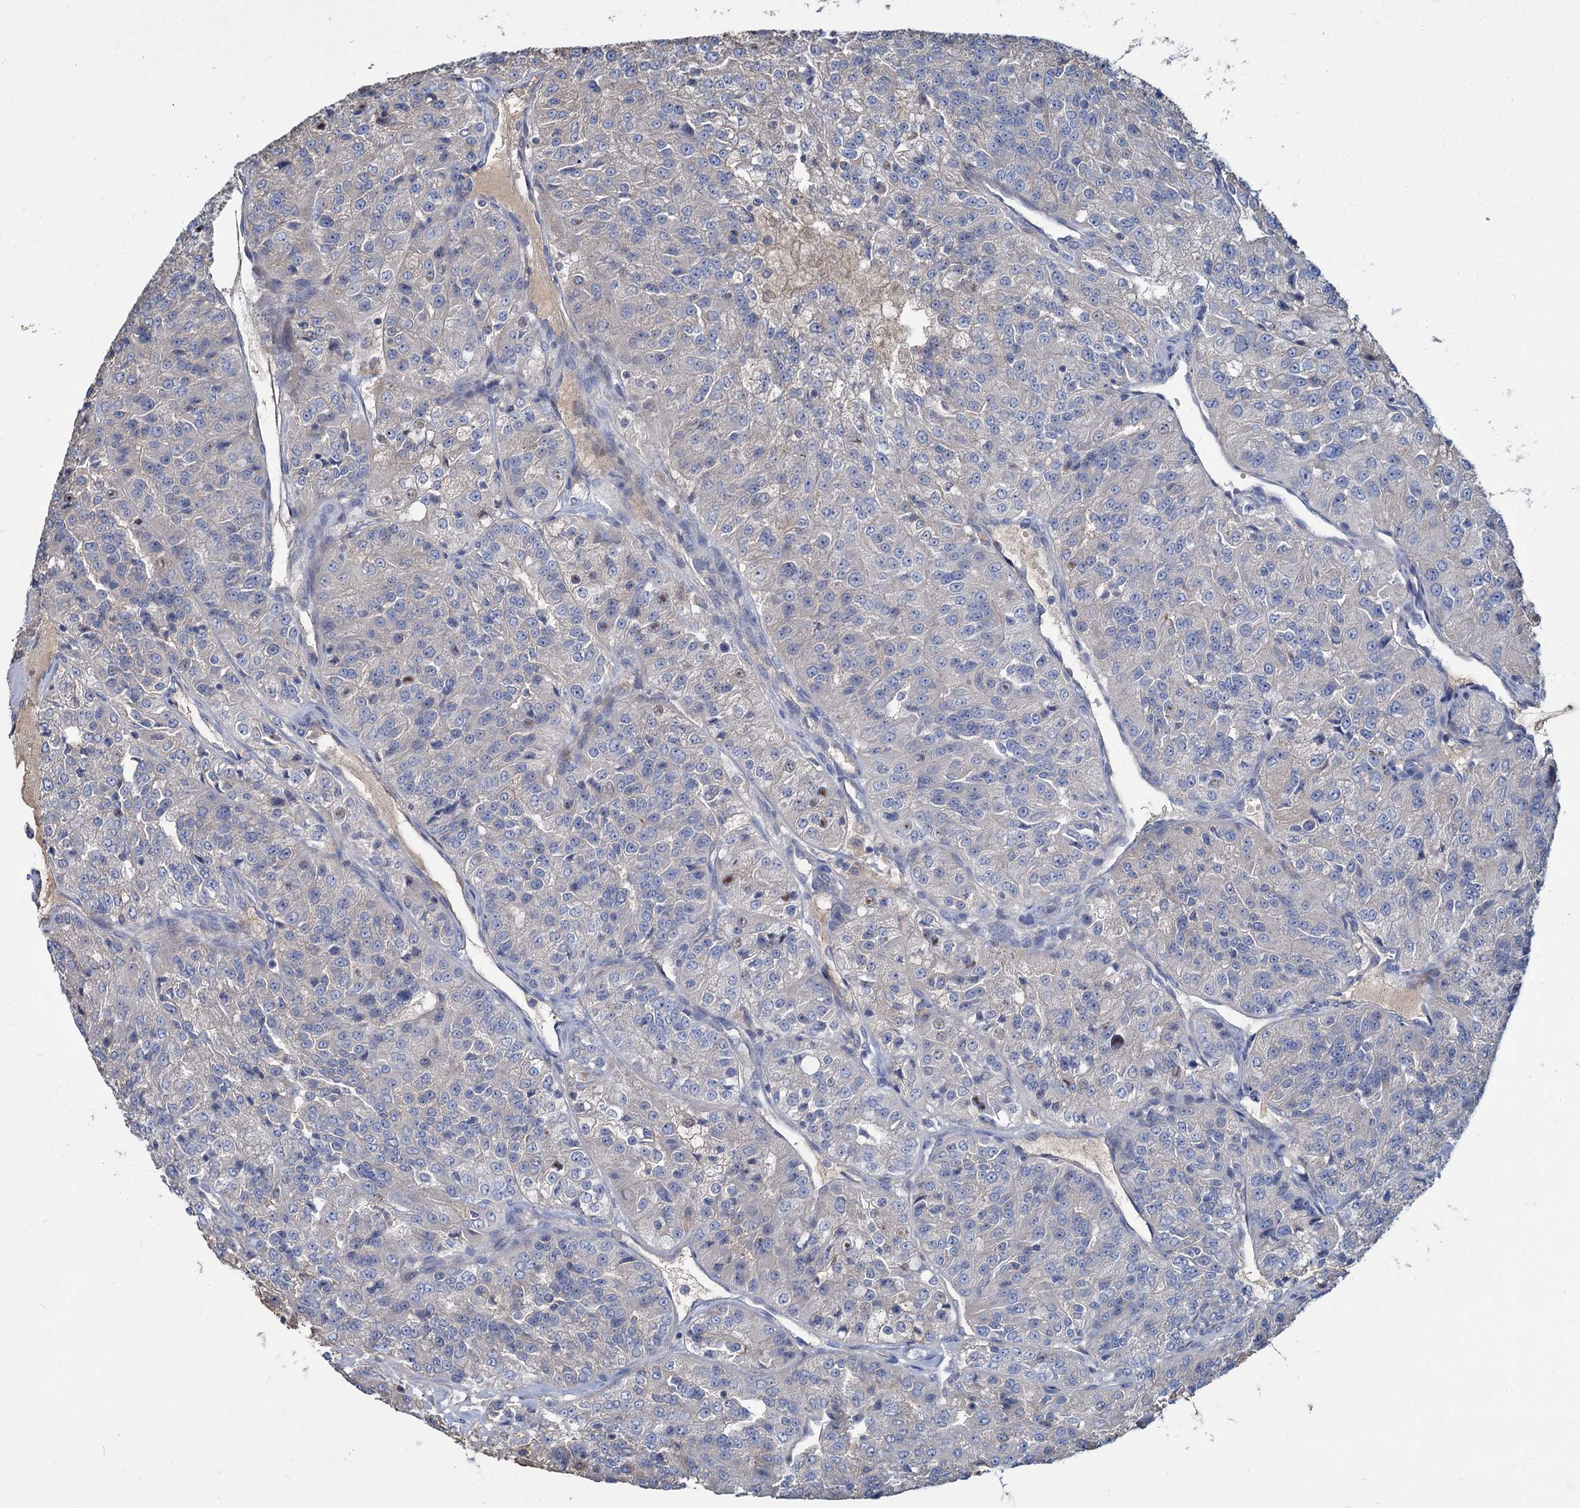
{"staining": {"intensity": "negative", "quantity": "none", "location": "none"}, "tissue": "renal cancer", "cell_type": "Tumor cells", "image_type": "cancer", "snomed": [{"axis": "morphology", "description": "Adenocarcinoma, NOS"}, {"axis": "topography", "description": "Kidney"}], "caption": "Tumor cells are negative for protein expression in human renal cancer (adenocarcinoma).", "gene": "URAD", "patient": {"sex": "female", "age": 63}}